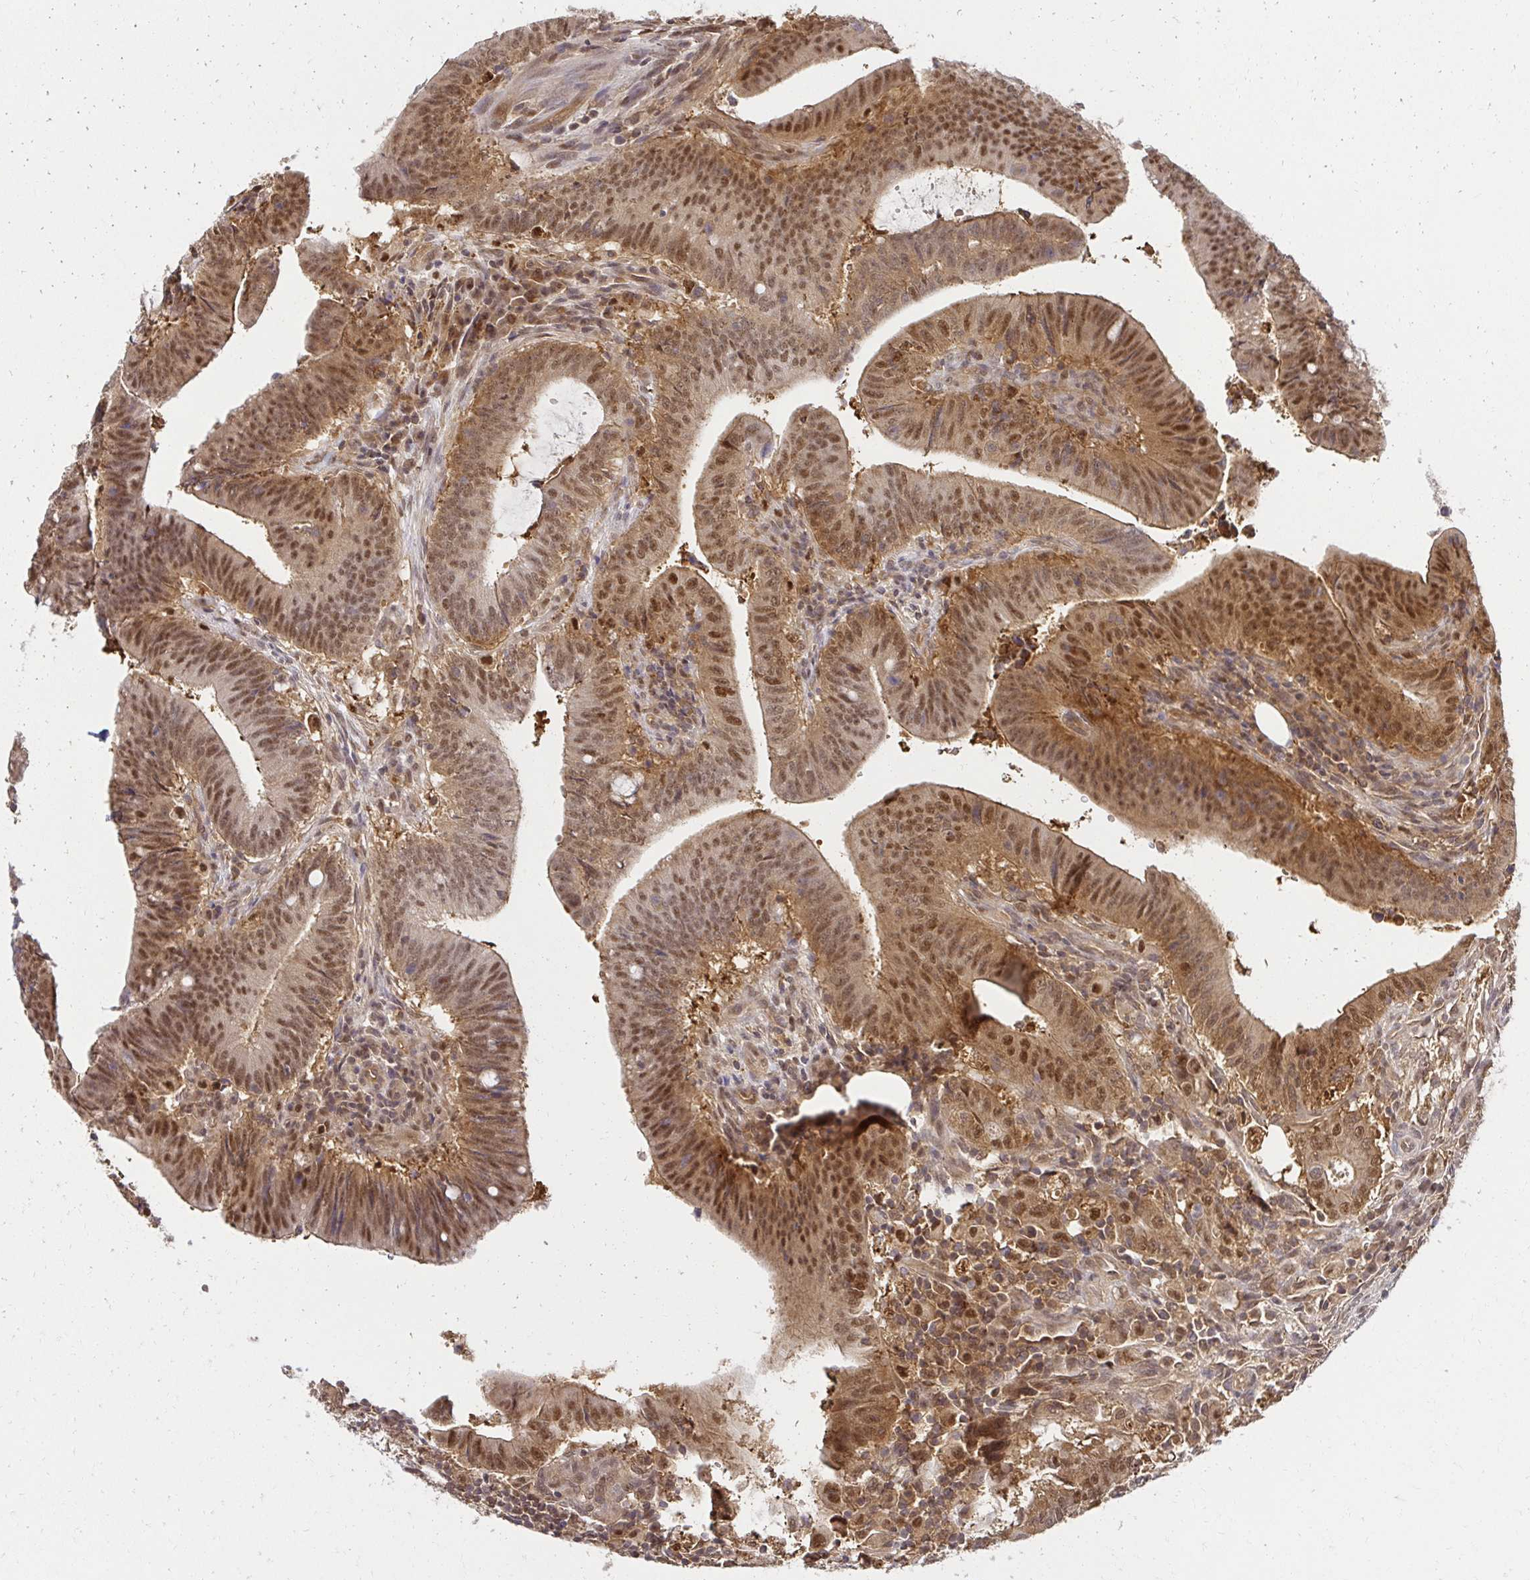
{"staining": {"intensity": "moderate", "quantity": ">75%", "location": "cytoplasmic/membranous,nuclear"}, "tissue": "colorectal cancer", "cell_type": "Tumor cells", "image_type": "cancer", "snomed": [{"axis": "morphology", "description": "Adenocarcinoma, NOS"}, {"axis": "topography", "description": "Colon"}], "caption": "Colorectal cancer (adenocarcinoma) was stained to show a protein in brown. There is medium levels of moderate cytoplasmic/membranous and nuclear staining in approximately >75% of tumor cells. (brown staining indicates protein expression, while blue staining denotes nuclei).", "gene": "PSMA4", "patient": {"sex": "female", "age": 43}}